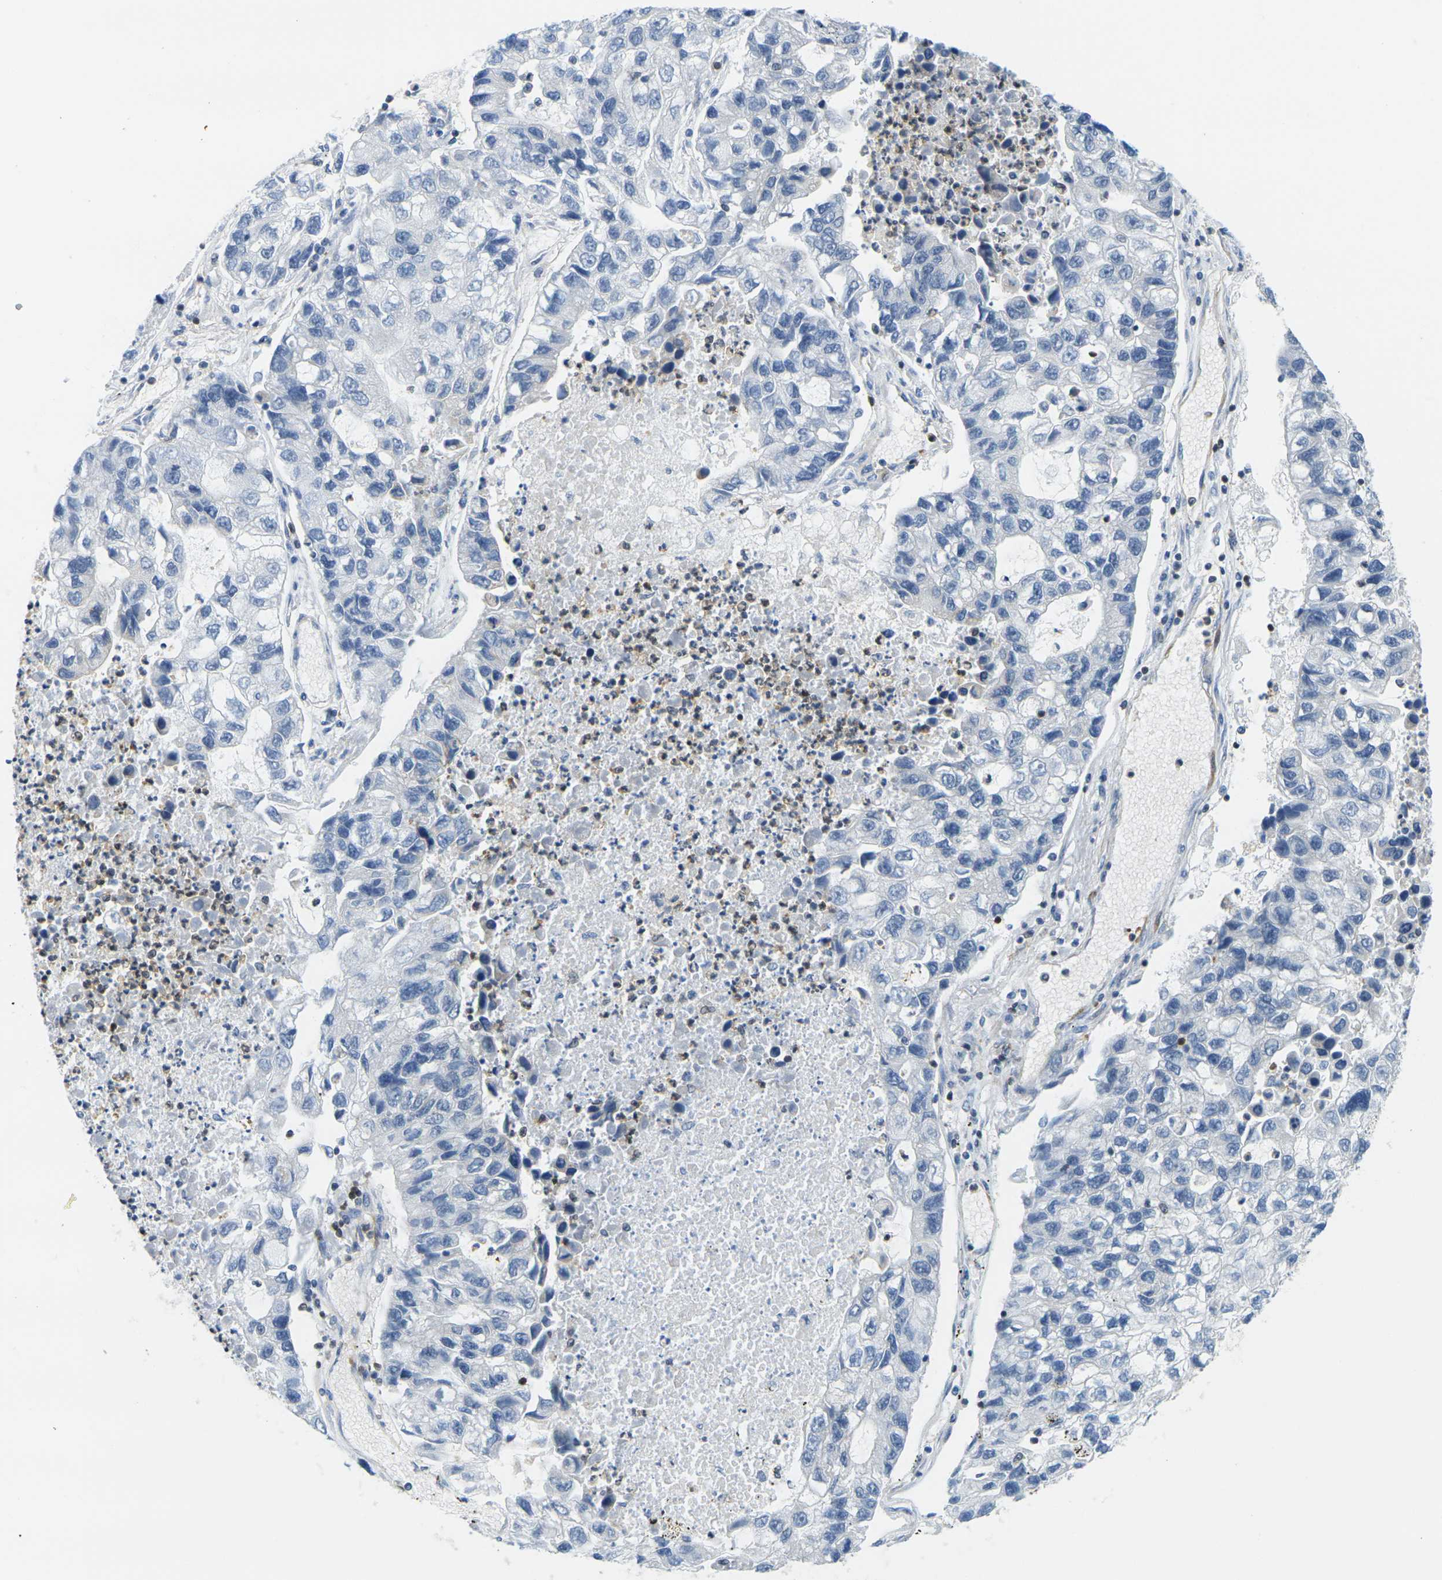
{"staining": {"intensity": "negative", "quantity": "none", "location": "none"}, "tissue": "lung cancer", "cell_type": "Tumor cells", "image_type": "cancer", "snomed": [{"axis": "morphology", "description": "Adenocarcinoma, NOS"}, {"axis": "topography", "description": "Lung"}], "caption": "A high-resolution histopathology image shows immunohistochemistry (IHC) staining of lung cancer, which exhibits no significant staining in tumor cells.", "gene": "LASP1", "patient": {"sex": "female", "age": 51}}